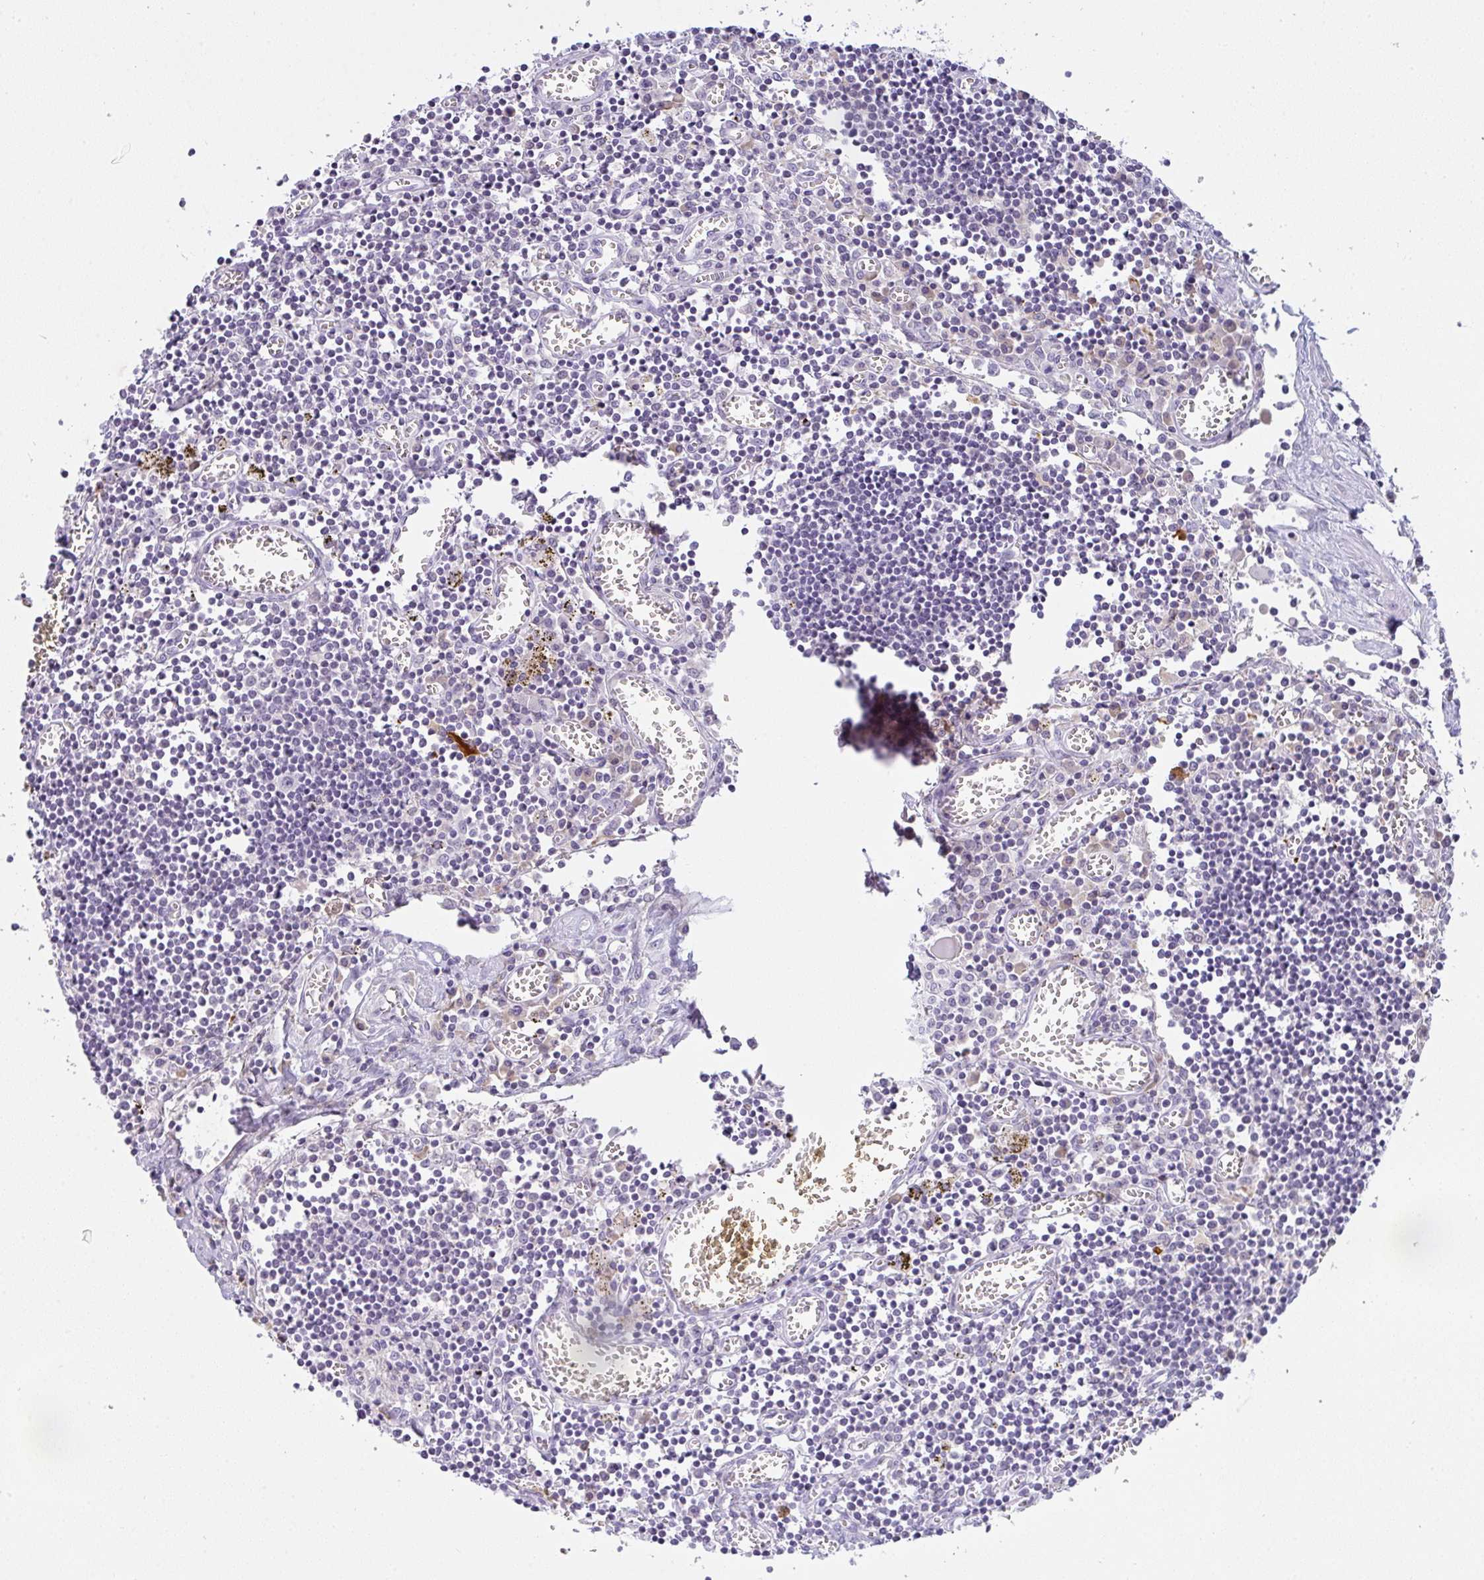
{"staining": {"intensity": "negative", "quantity": "none", "location": "none"}, "tissue": "lymph node", "cell_type": "Germinal center cells", "image_type": "normal", "snomed": [{"axis": "morphology", "description": "Normal tissue, NOS"}, {"axis": "topography", "description": "Lymph node"}], "caption": "High magnification brightfield microscopy of normal lymph node stained with DAB (3,3'-diaminobenzidine) (brown) and counterstained with hematoxylin (blue): germinal center cells show no significant staining.", "gene": "COX7B", "patient": {"sex": "male", "age": 66}}